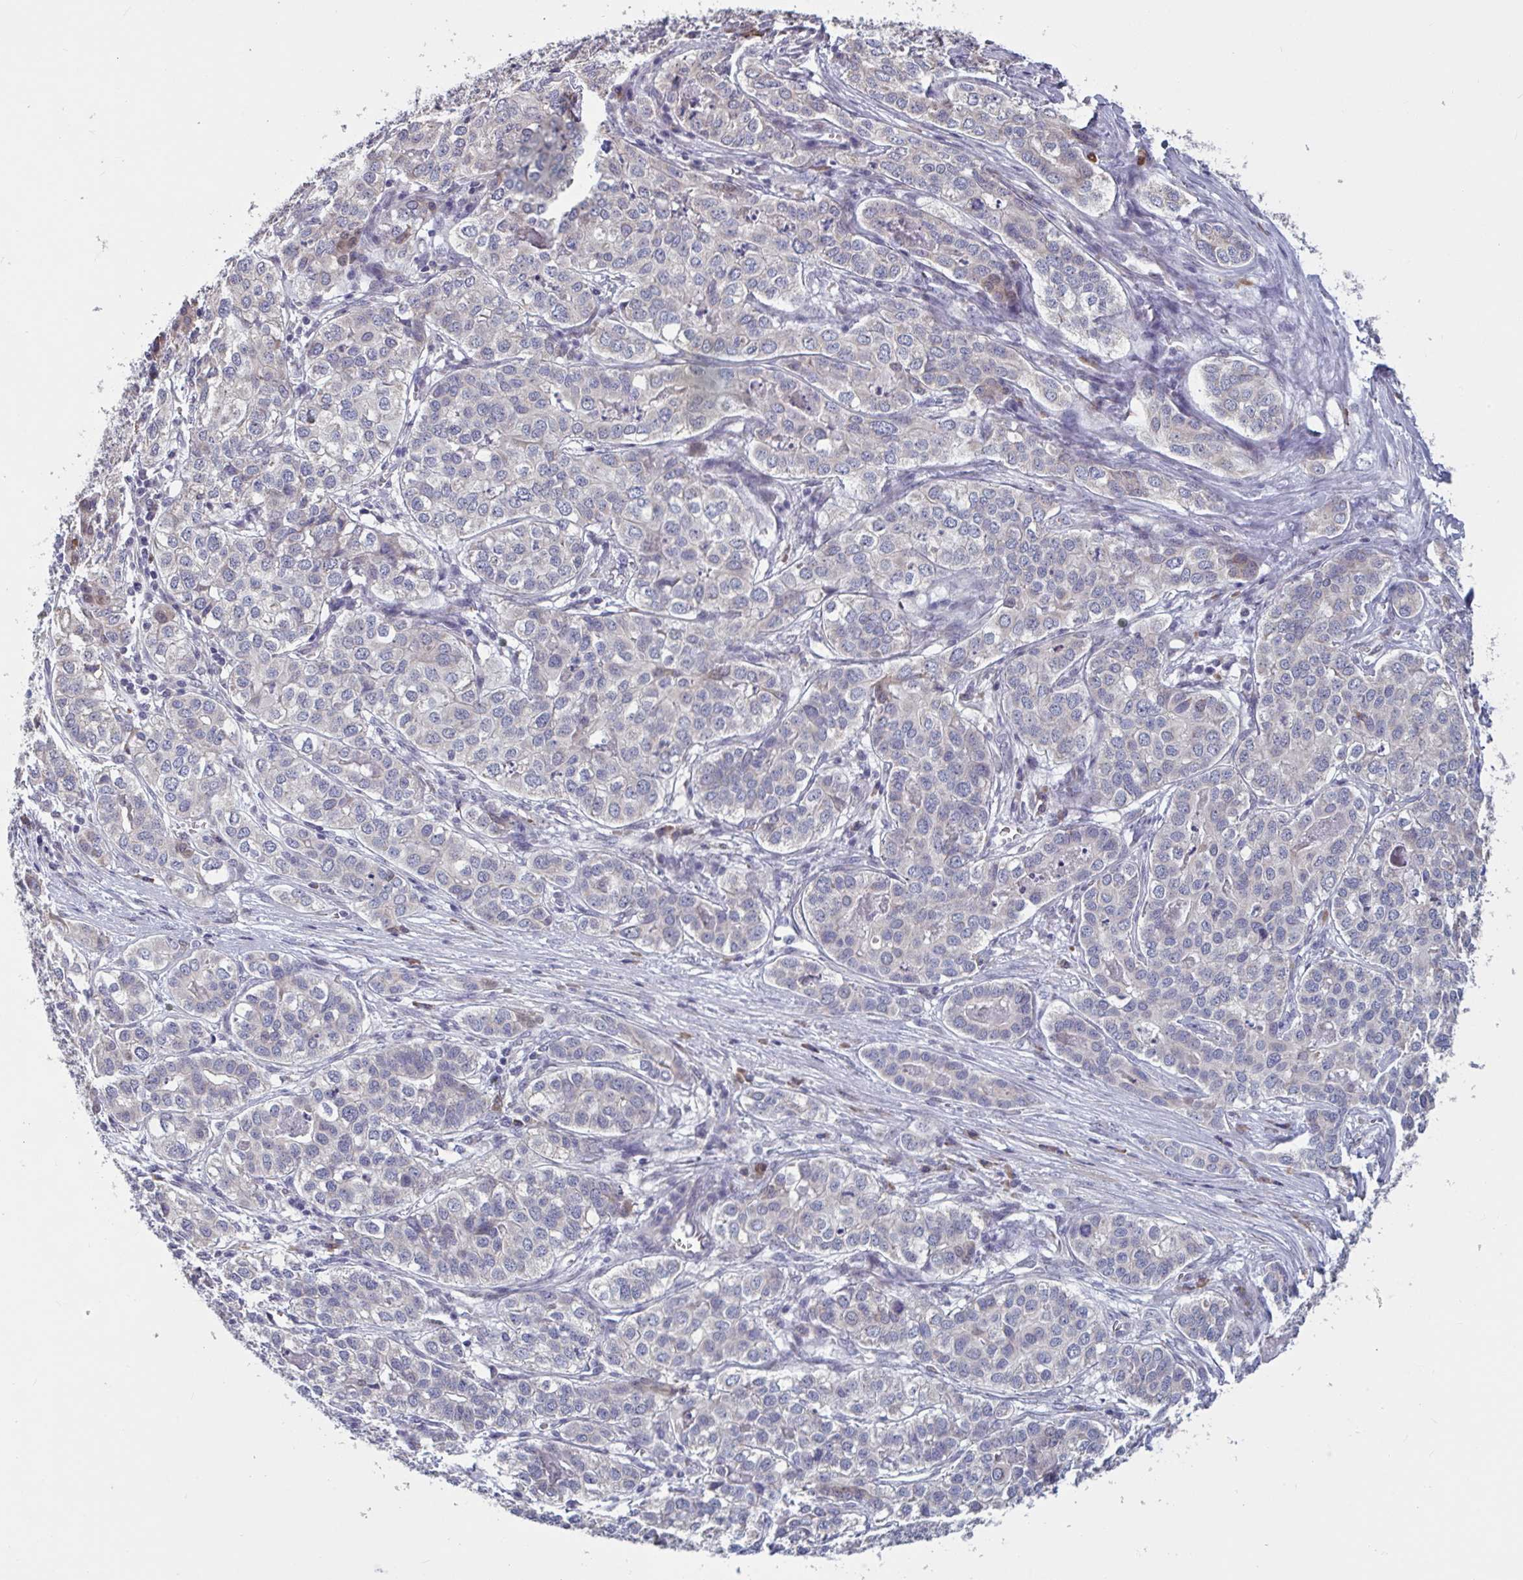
{"staining": {"intensity": "negative", "quantity": "none", "location": "none"}, "tissue": "liver cancer", "cell_type": "Tumor cells", "image_type": "cancer", "snomed": [{"axis": "morphology", "description": "Cholangiocarcinoma"}, {"axis": "topography", "description": "Liver"}], "caption": "Immunohistochemistry image of liver cancer (cholangiocarcinoma) stained for a protein (brown), which demonstrates no expression in tumor cells.", "gene": "CD1E", "patient": {"sex": "male", "age": 56}}